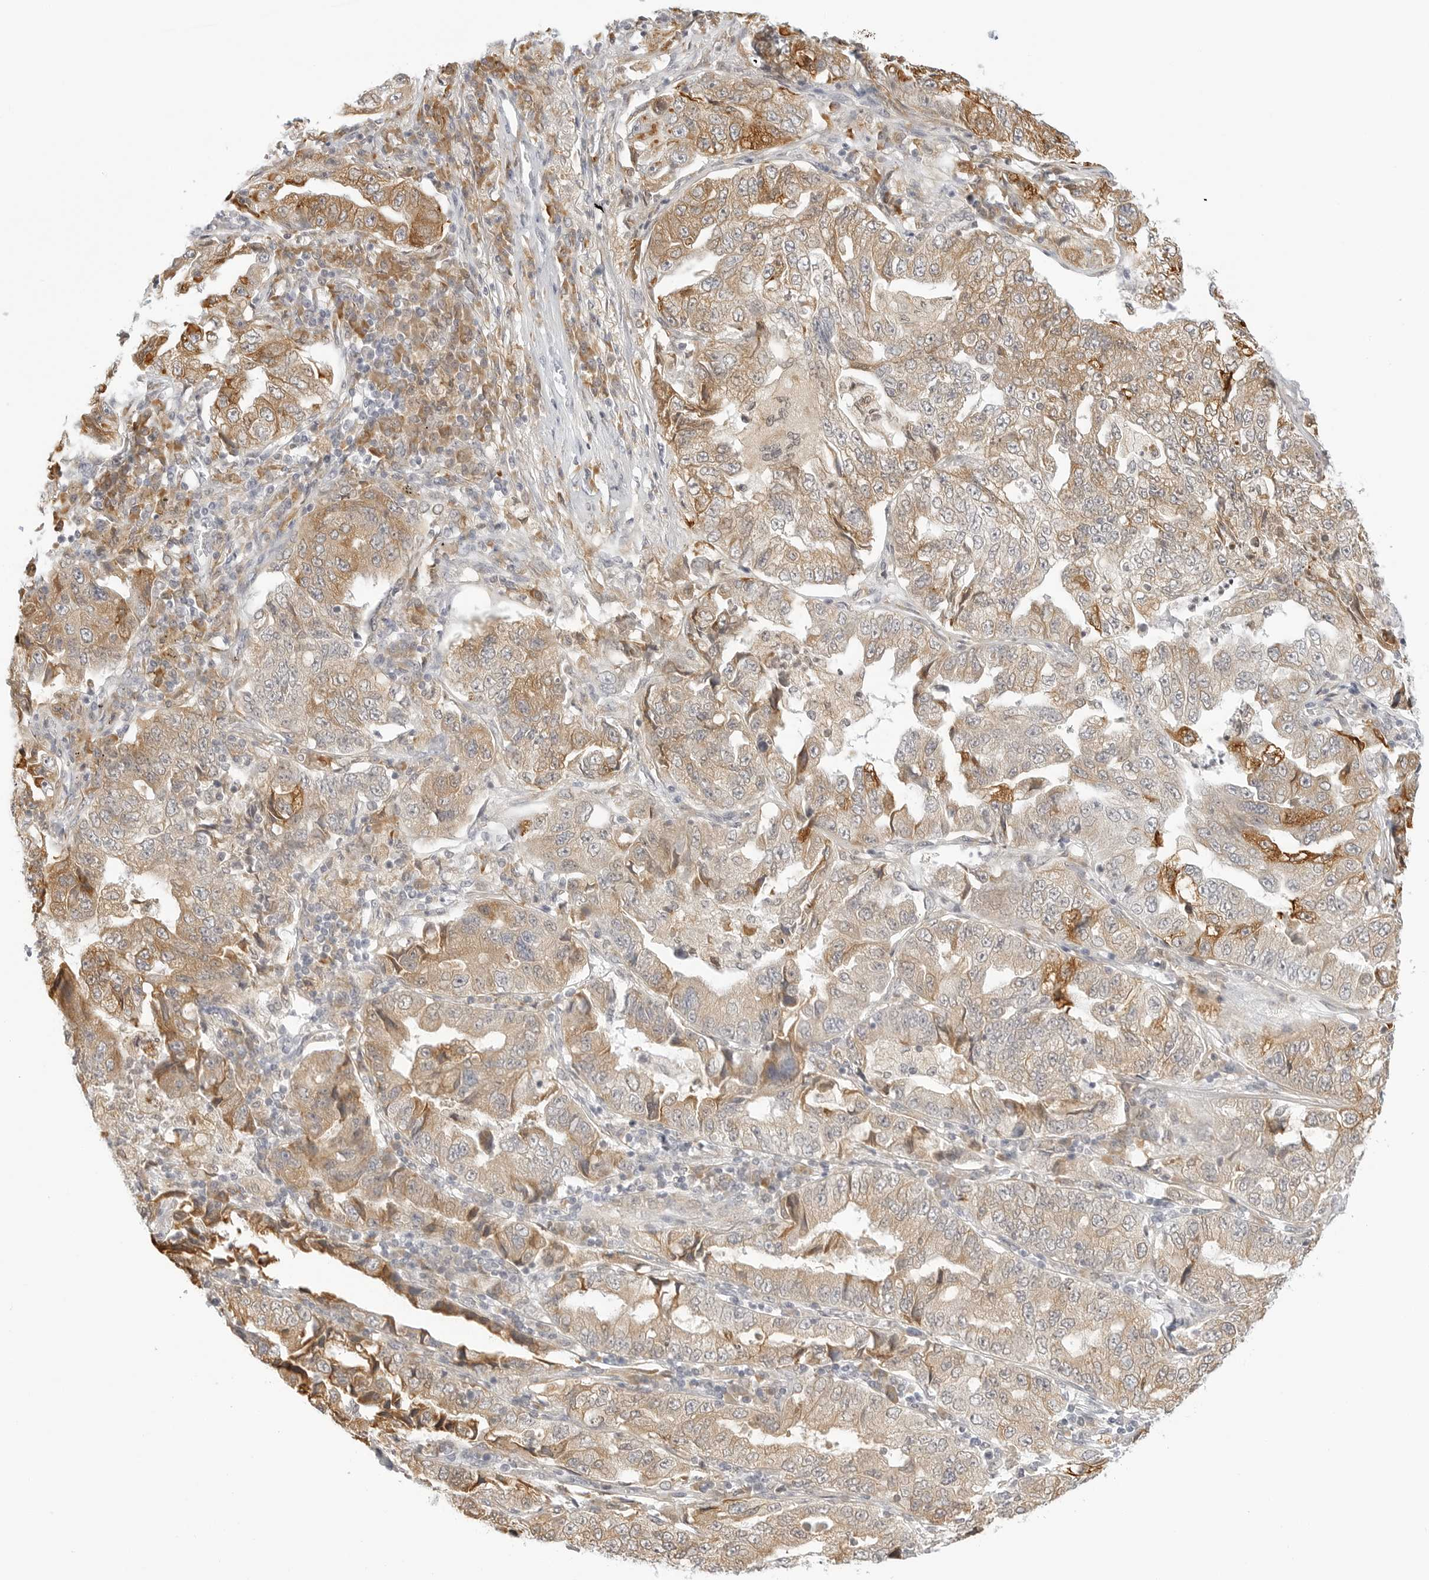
{"staining": {"intensity": "moderate", "quantity": ">75%", "location": "cytoplasmic/membranous"}, "tissue": "lung cancer", "cell_type": "Tumor cells", "image_type": "cancer", "snomed": [{"axis": "morphology", "description": "Adenocarcinoma, NOS"}, {"axis": "topography", "description": "Lung"}], "caption": "Lung cancer tissue exhibits moderate cytoplasmic/membranous expression in about >75% of tumor cells", "gene": "THEM4", "patient": {"sex": "female", "age": 51}}